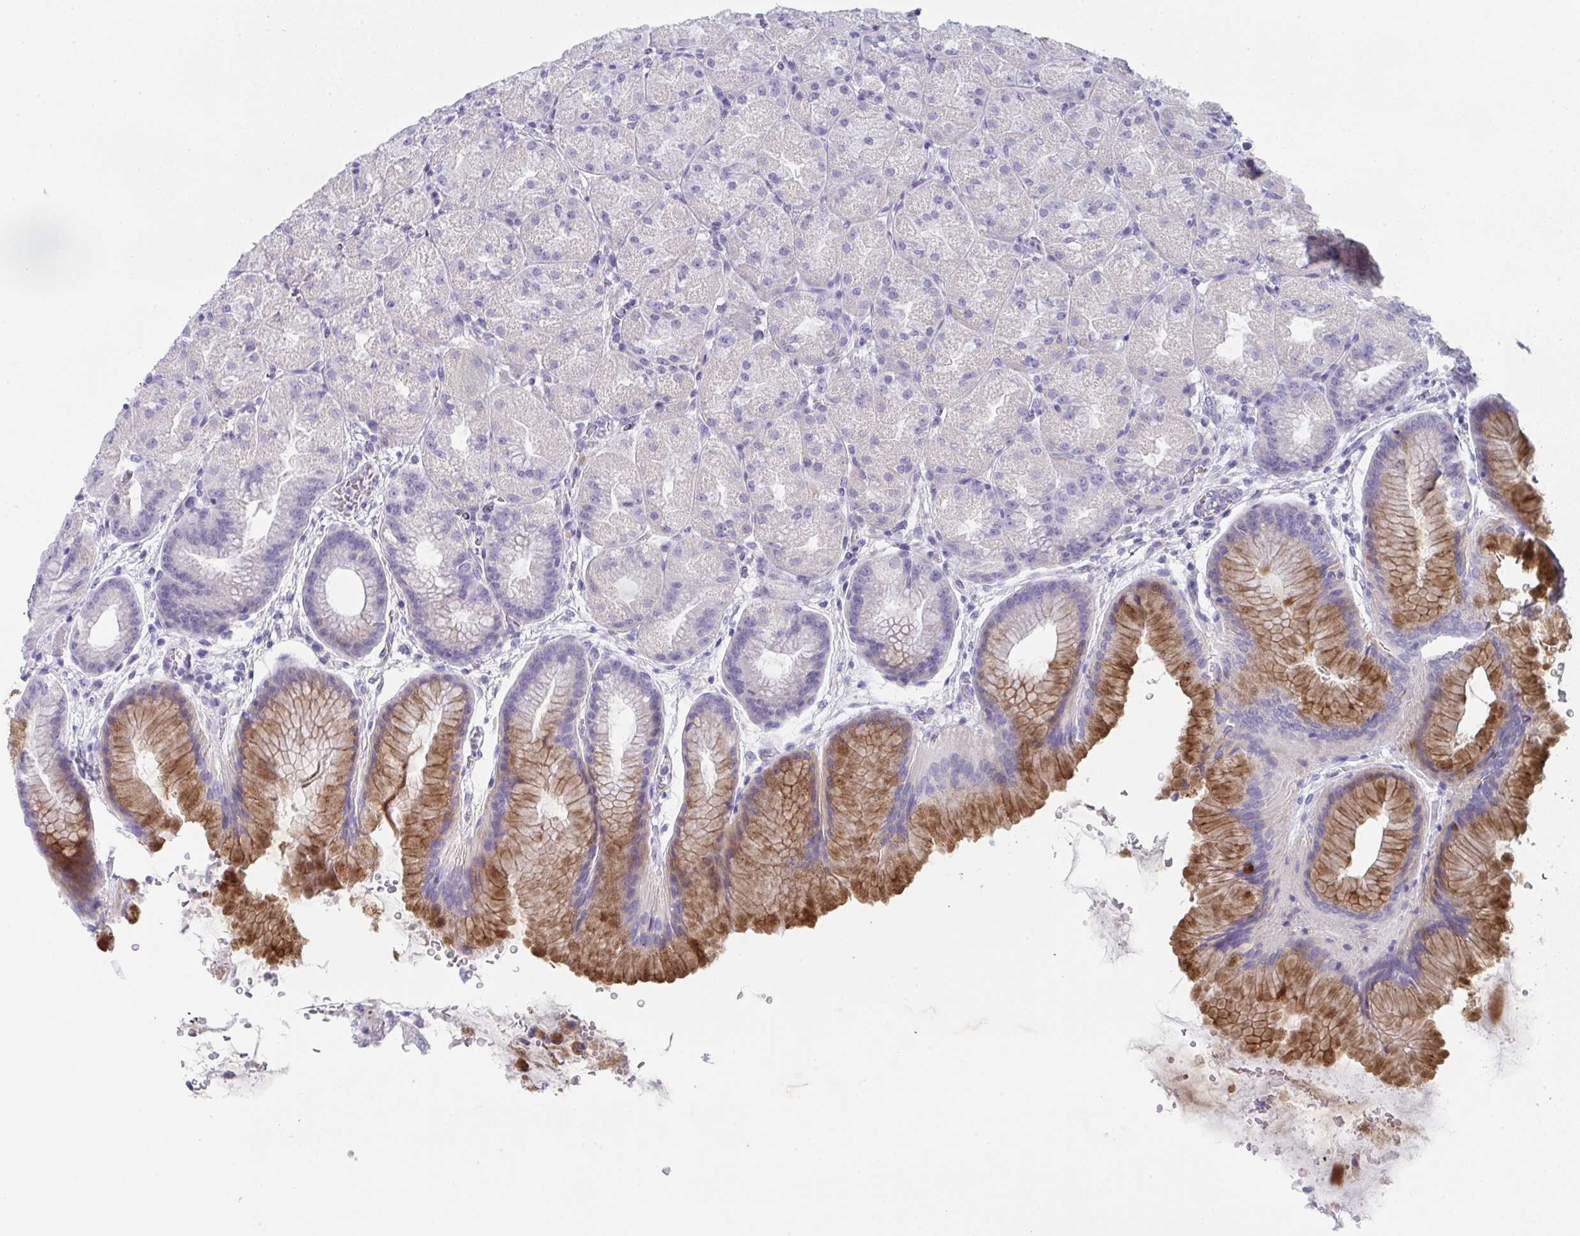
{"staining": {"intensity": "moderate", "quantity": "<25%", "location": "cytoplasmic/membranous"}, "tissue": "stomach", "cell_type": "Glandular cells", "image_type": "normal", "snomed": [{"axis": "morphology", "description": "Normal tissue, NOS"}, {"axis": "topography", "description": "Stomach, upper"}, {"axis": "topography", "description": "Stomach"}], "caption": "Immunohistochemistry (IHC) photomicrograph of normal stomach: human stomach stained using immunohistochemistry (IHC) demonstrates low levels of moderate protein expression localized specifically in the cytoplasmic/membranous of glandular cells, appearing as a cytoplasmic/membranous brown color.", "gene": "HGFAC", "patient": {"sex": "male", "age": 48}}